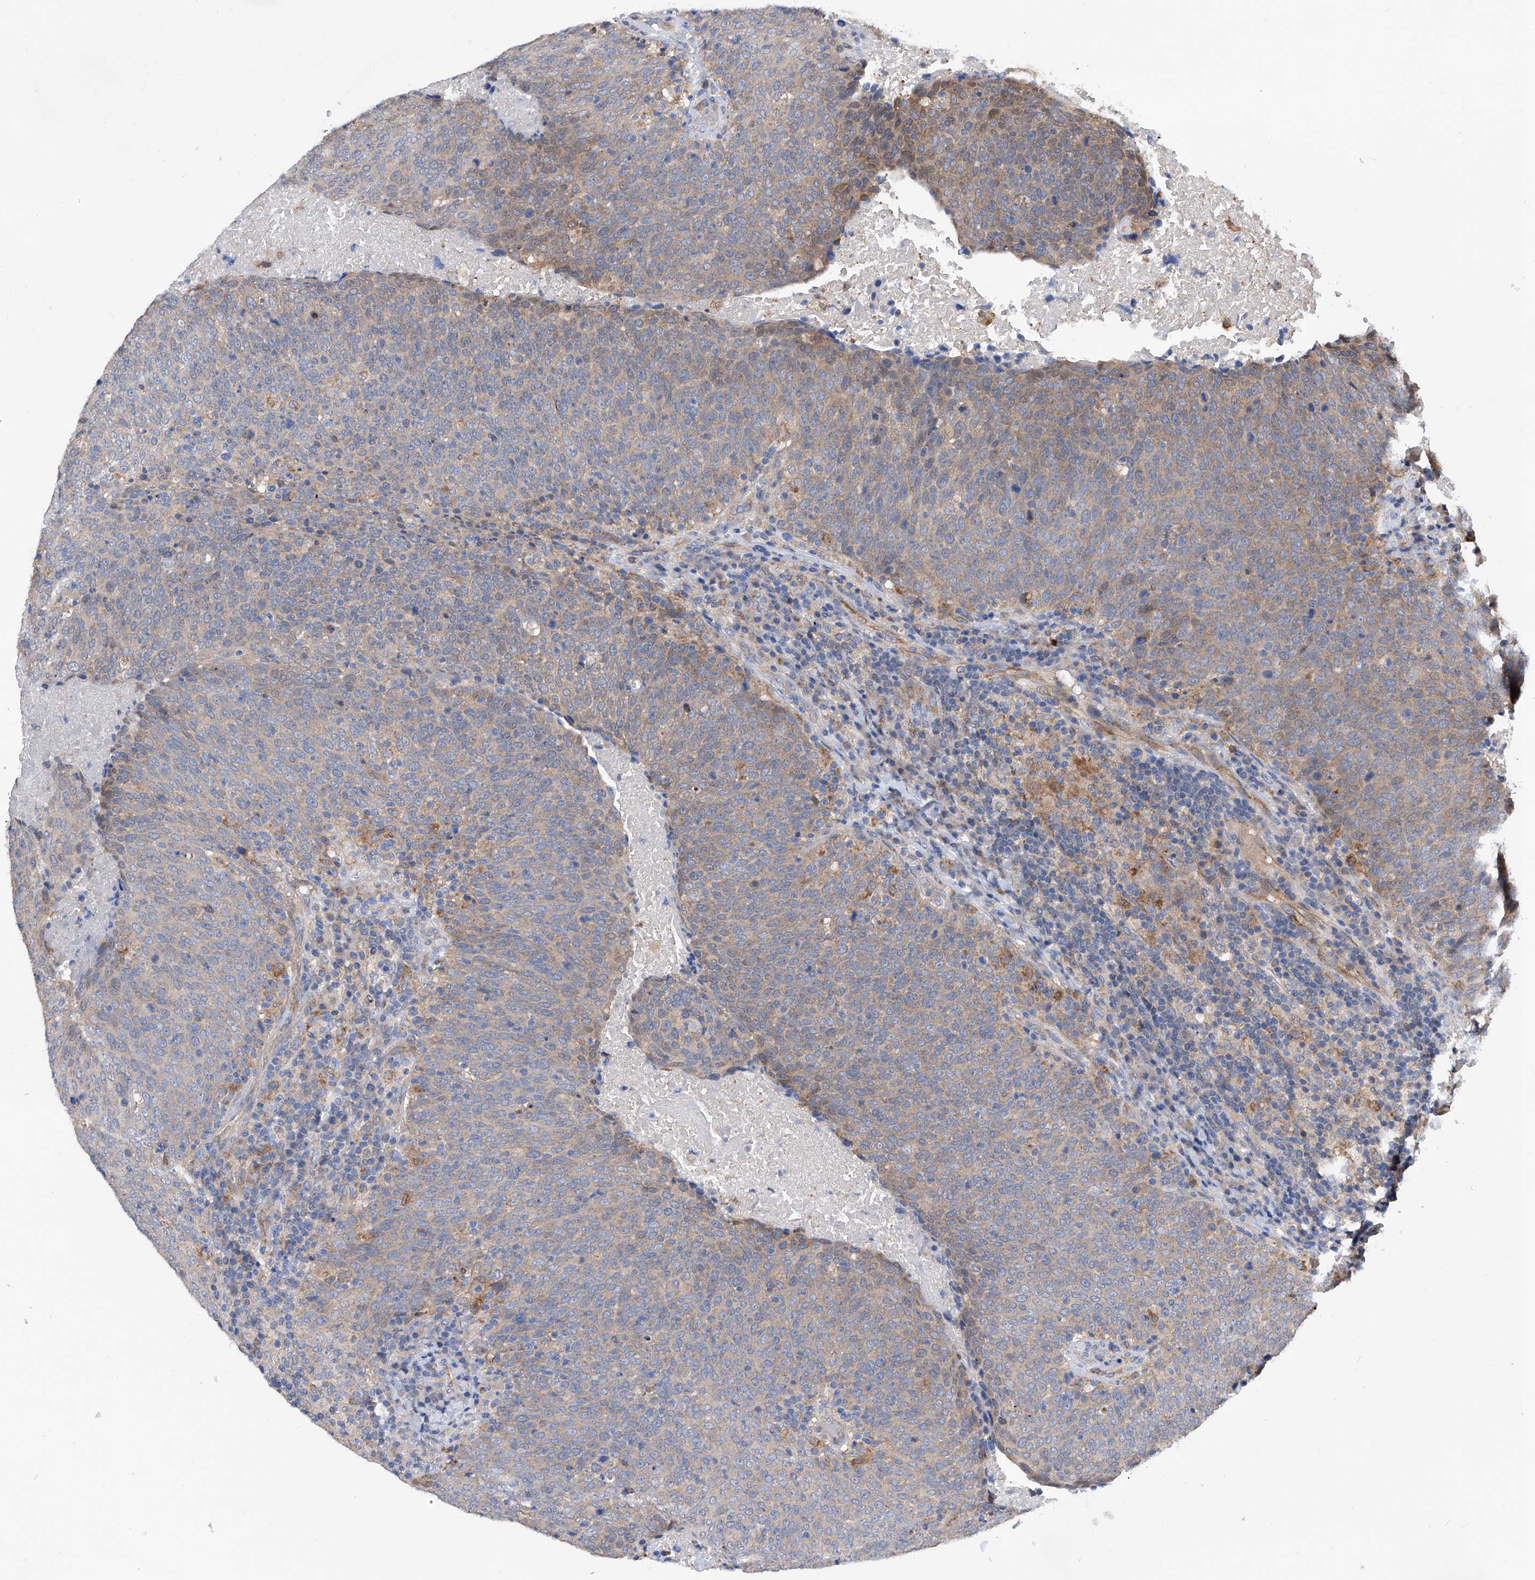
{"staining": {"intensity": "moderate", "quantity": "25%-75%", "location": "cytoplasmic/membranous"}, "tissue": "head and neck cancer", "cell_type": "Tumor cells", "image_type": "cancer", "snomed": [{"axis": "morphology", "description": "Squamous cell carcinoma, NOS"}, {"axis": "morphology", "description": "Squamous cell carcinoma, metastatic, NOS"}, {"axis": "topography", "description": "Lymph node"}, {"axis": "topography", "description": "Head-Neck"}], "caption": "Head and neck cancer stained with a brown dye exhibits moderate cytoplasmic/membranous positive positivity in approximately 25%-75% of tumor cells.", "gene": "SPATA20", "patient": {"sex": "male", "age": 62}}